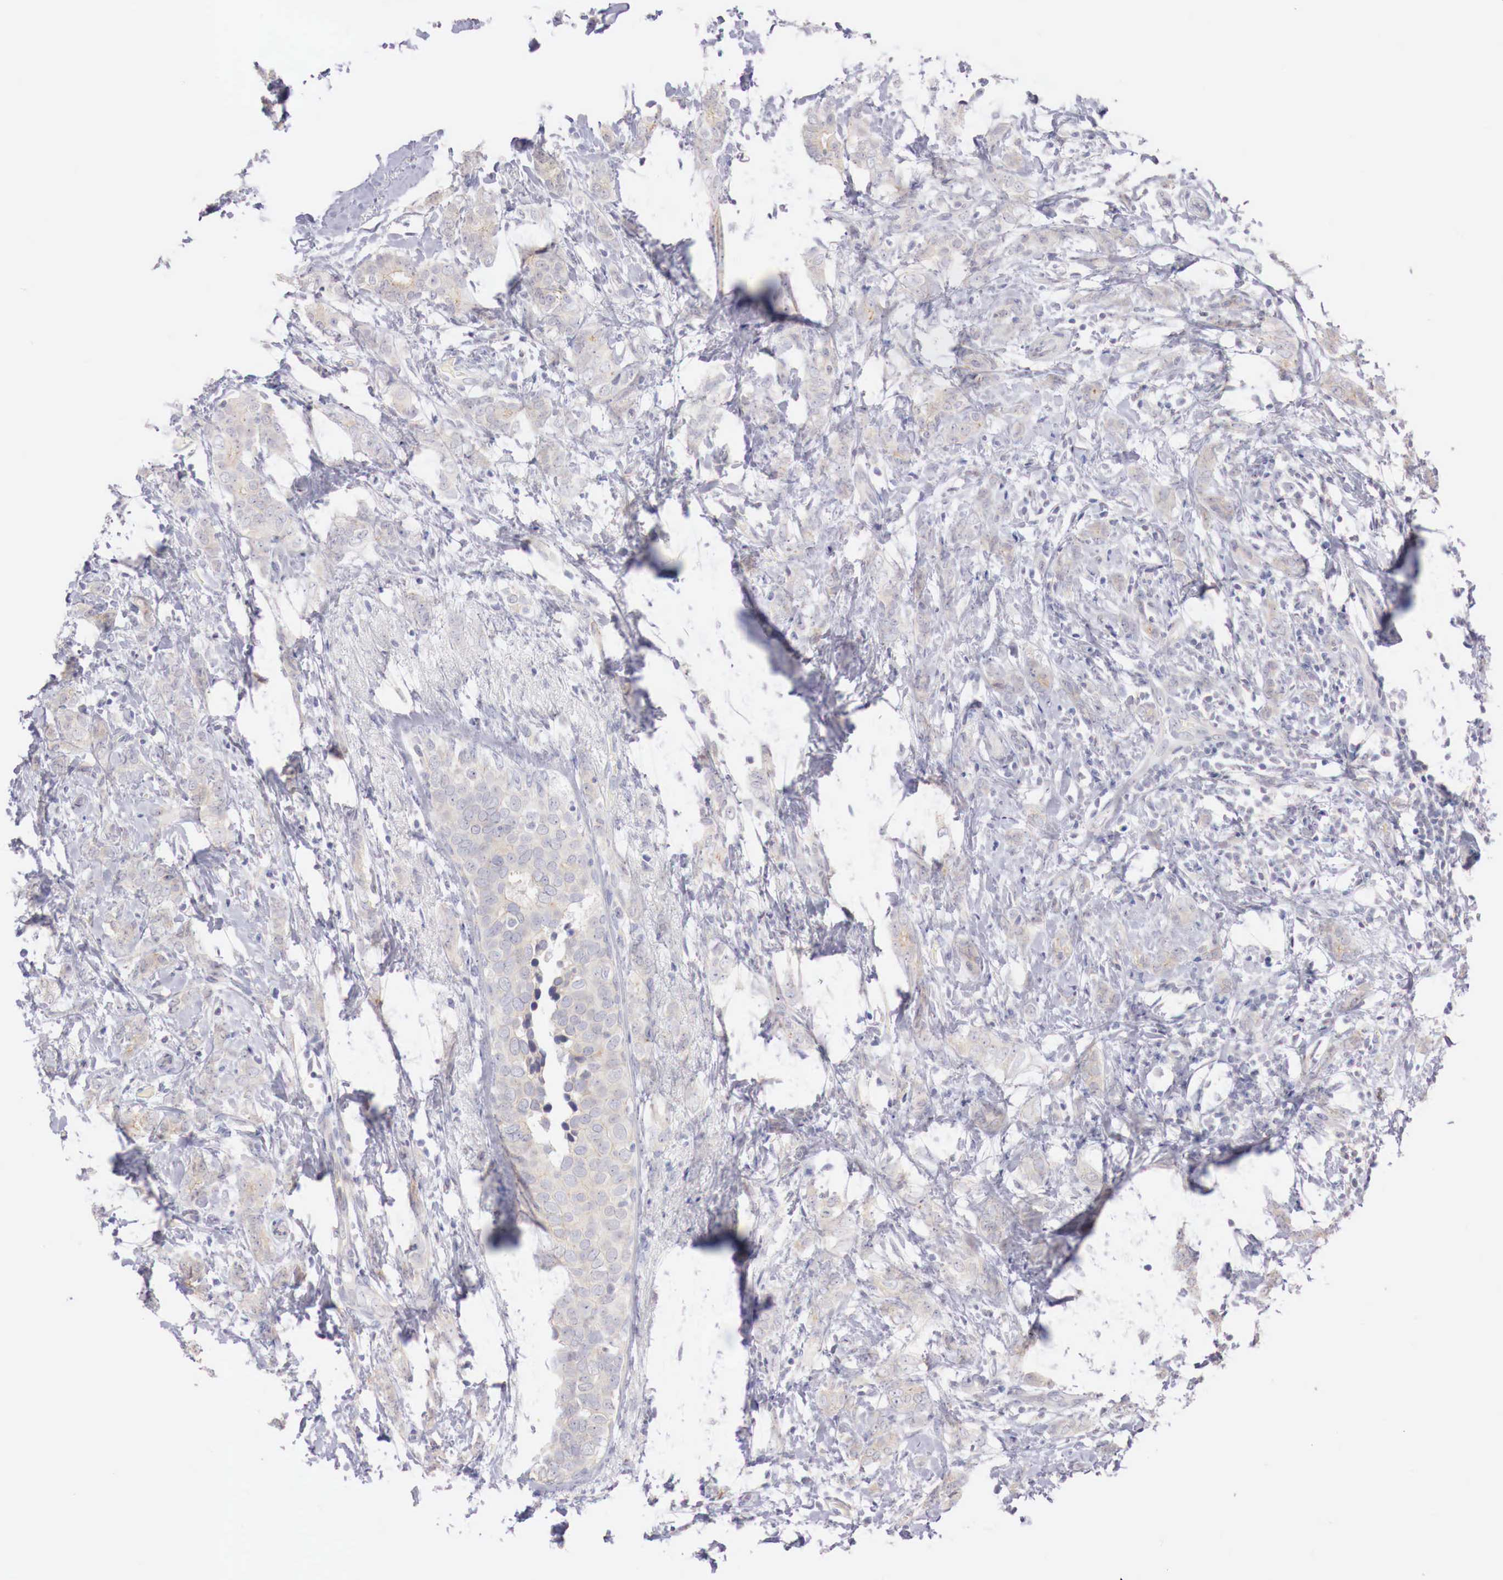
{"staining": {"intensity": "negative", "quantity": "none", "location": "none"}, "tissue": "breast cancer", "cell_type": "Tumor cells", "image_type": "cancer", "snomed": [{"axis": "morphology", "description": "Duct carcinoma"}, {"axis": "topography", "description": "Breast"}], "caption": "There is no significant expression in tumor cells of breast cancer.", "gene": "TRIM13", "patient": {"sex": "female", "age": 53}}